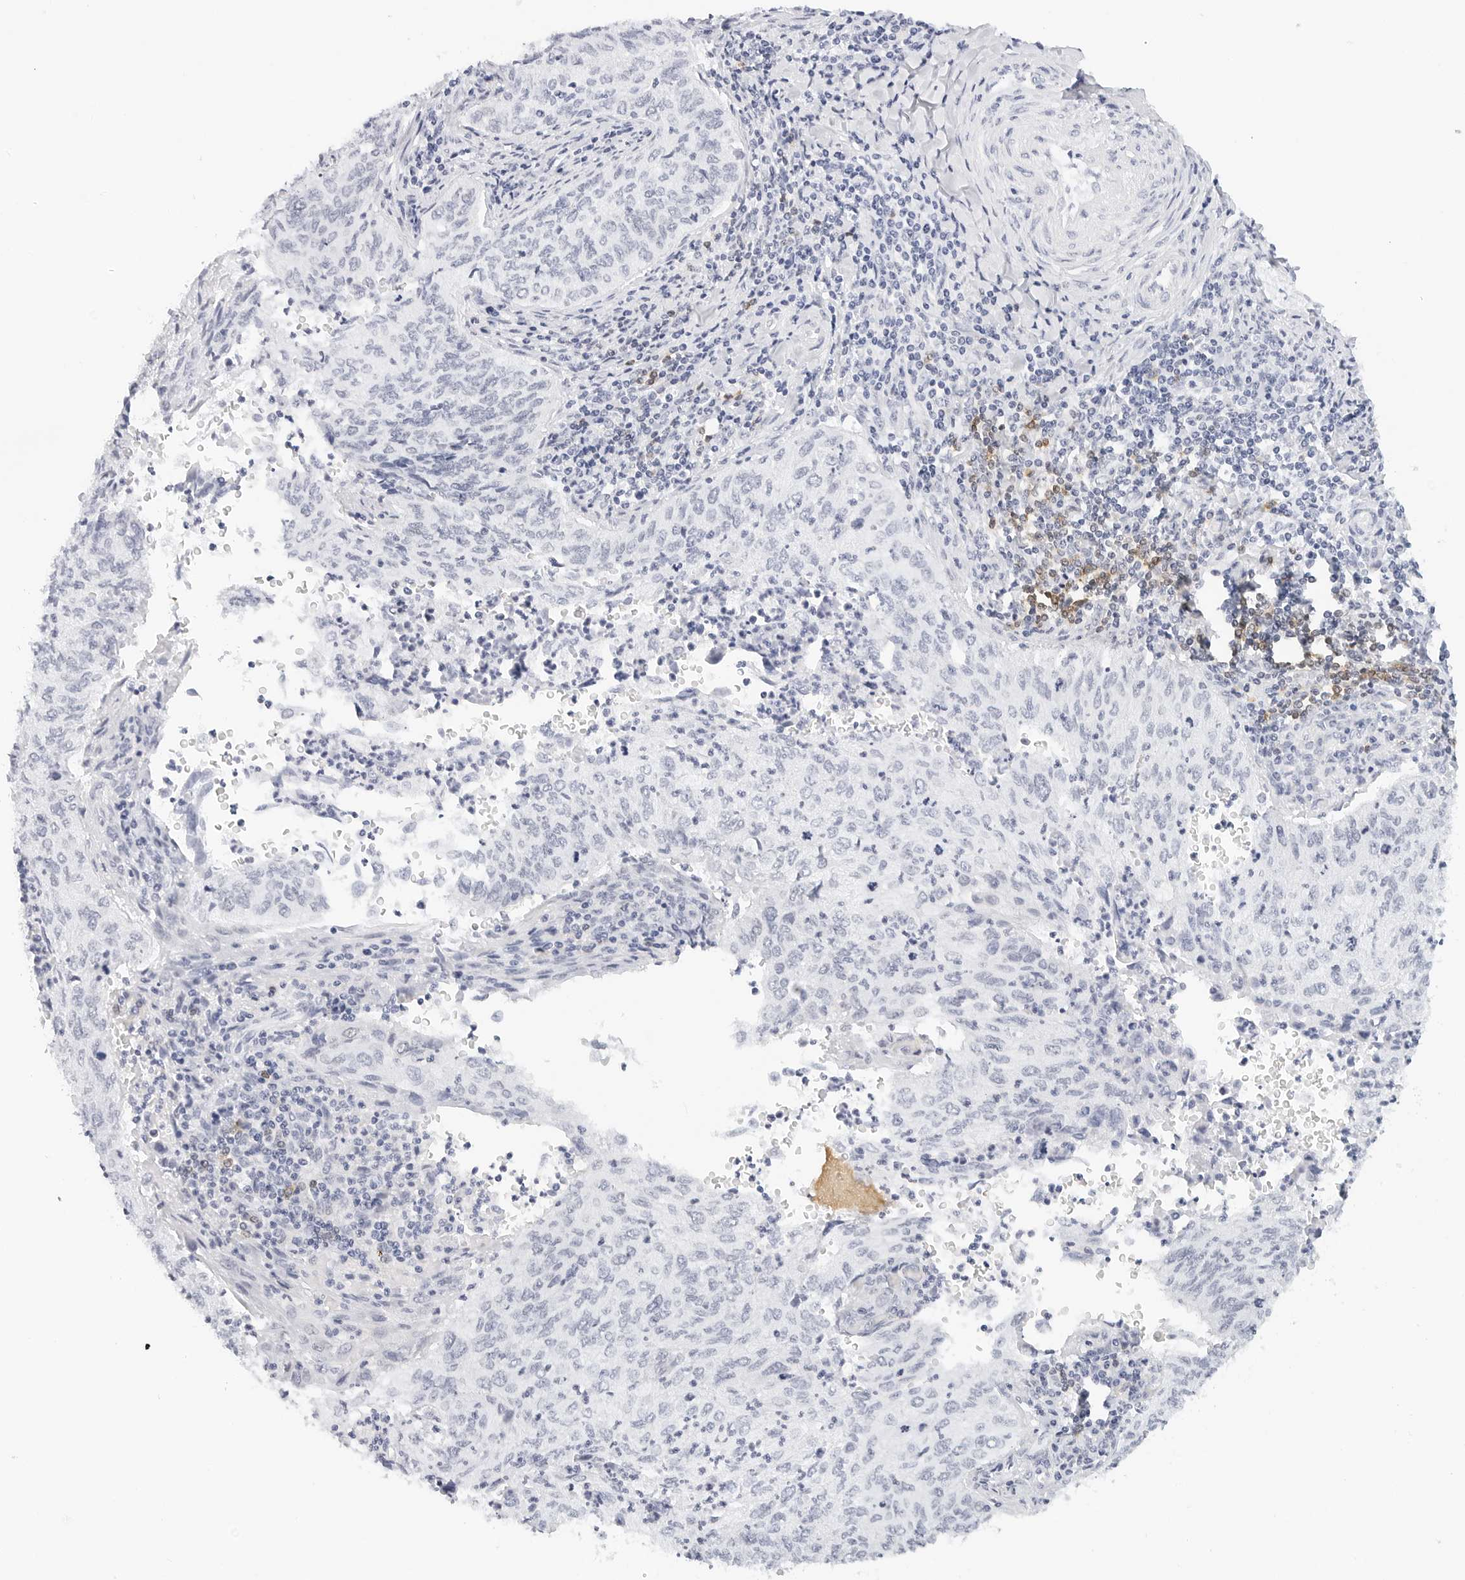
{"staining": {"intensity": "negative", "quantity": "none", "location": "none"}, "tissue": "cervical cancer", "cell_type": "Tumor cells", "image_type": "cancer", "snomed": [{"axis": "morphology", "description": "Squamous cell carcinoma, NOS"}, {"axis": "topography", "description": "Cervix"}], "caption": "Tumor cells show no significant staining in cervical cancer.", "gene": "CD22", "patient": {"sex": "female", "age": 30}}